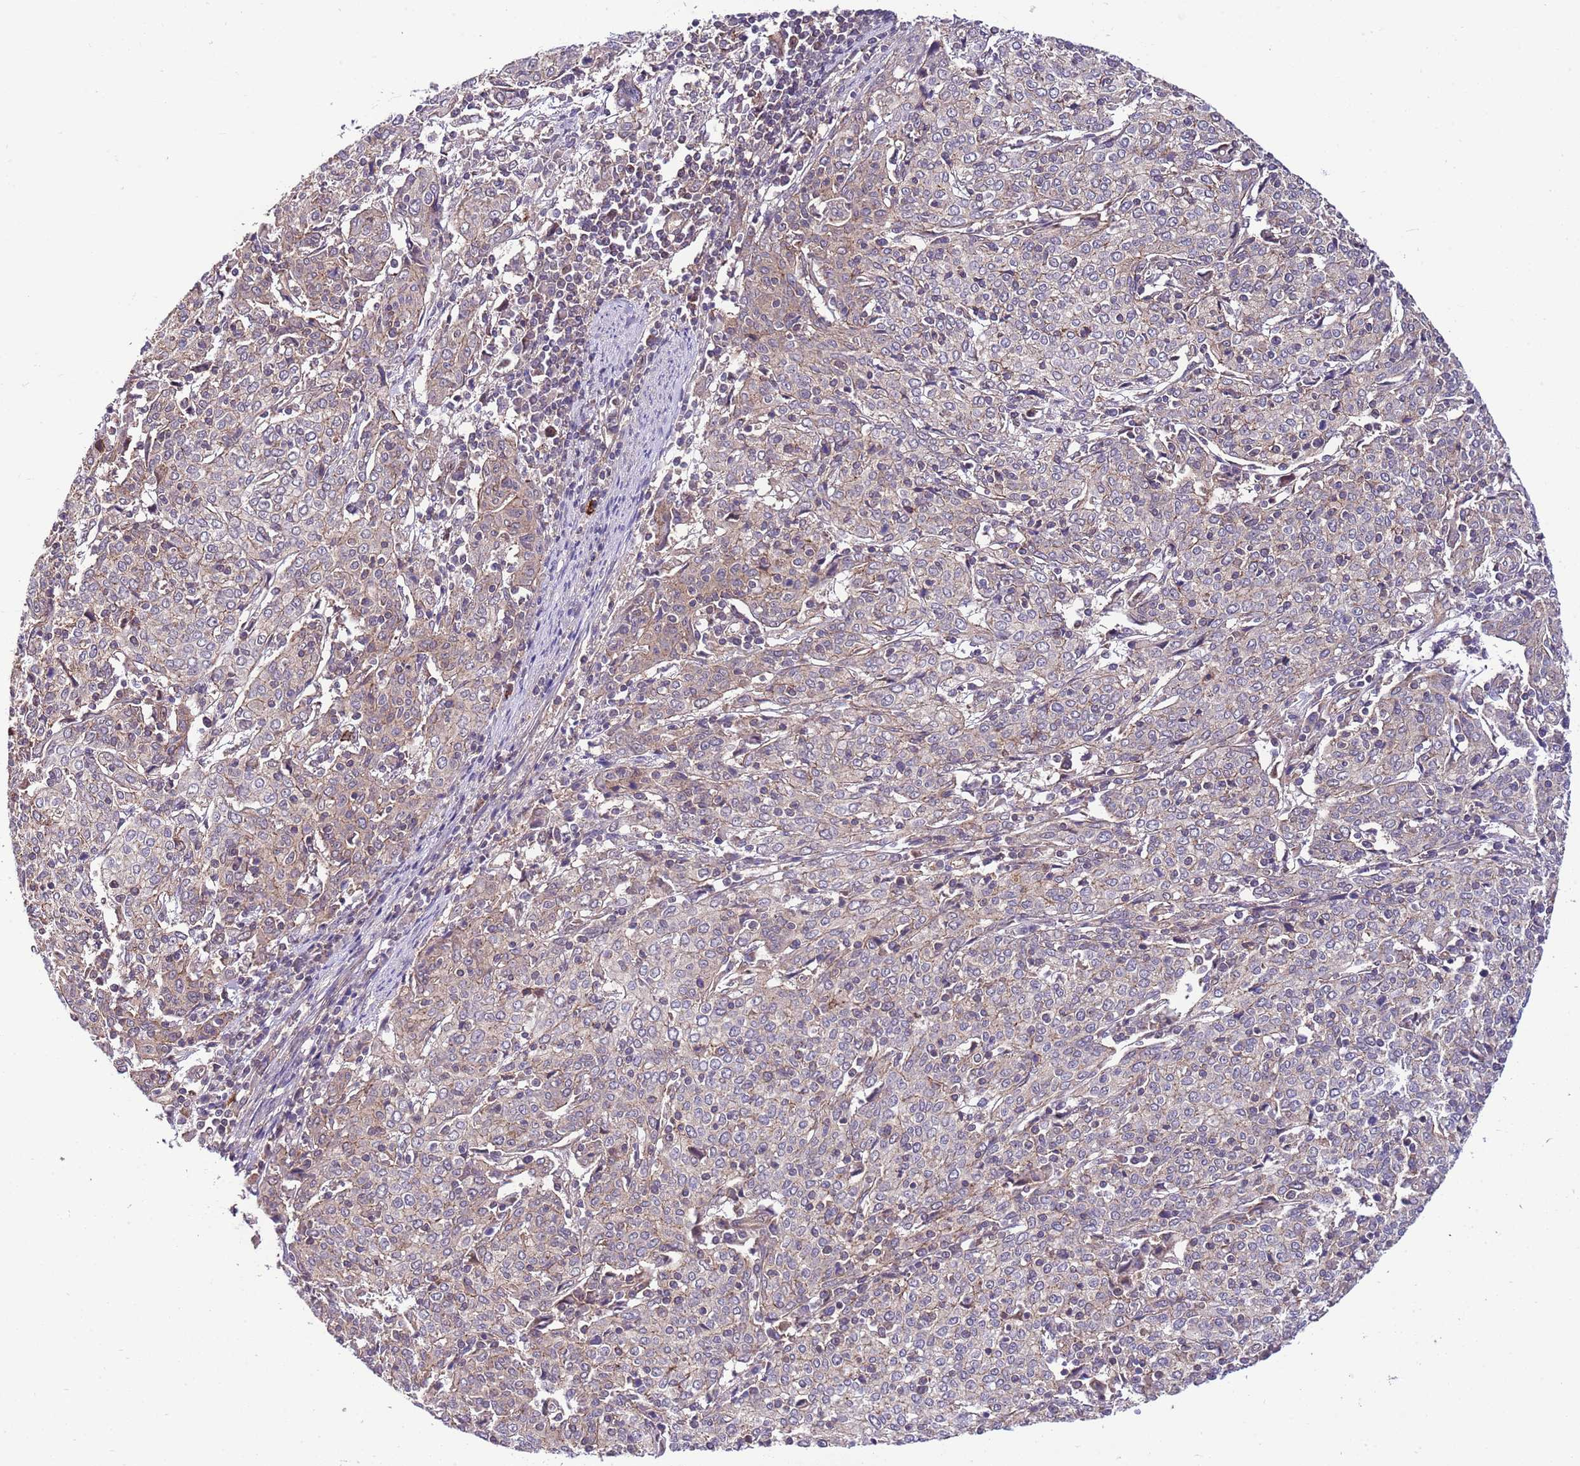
{"staining": {"intensity": "weak", "quantity": "25%-75%", "location": "cytoplasmic/membranous"}, "tissue": "cervical cancer", "cell_type": "Tumor cells", "image_type": "cancer", "snomed": [{"axis": "morphology", "description": "Squamous cell carcinoma, NOS"}, {"axis": "topography", "description": "Cervix"}], "caption": "High-power microscopy captured an immunohistochemistry image of squamous cell carcinoma (cervical), revealing weak cytoplasmic/membranous positivity in approximately 25%-75% of tumor cells.", "gene": "DONSON", "patient": {"sex": "female", "age": 67}}